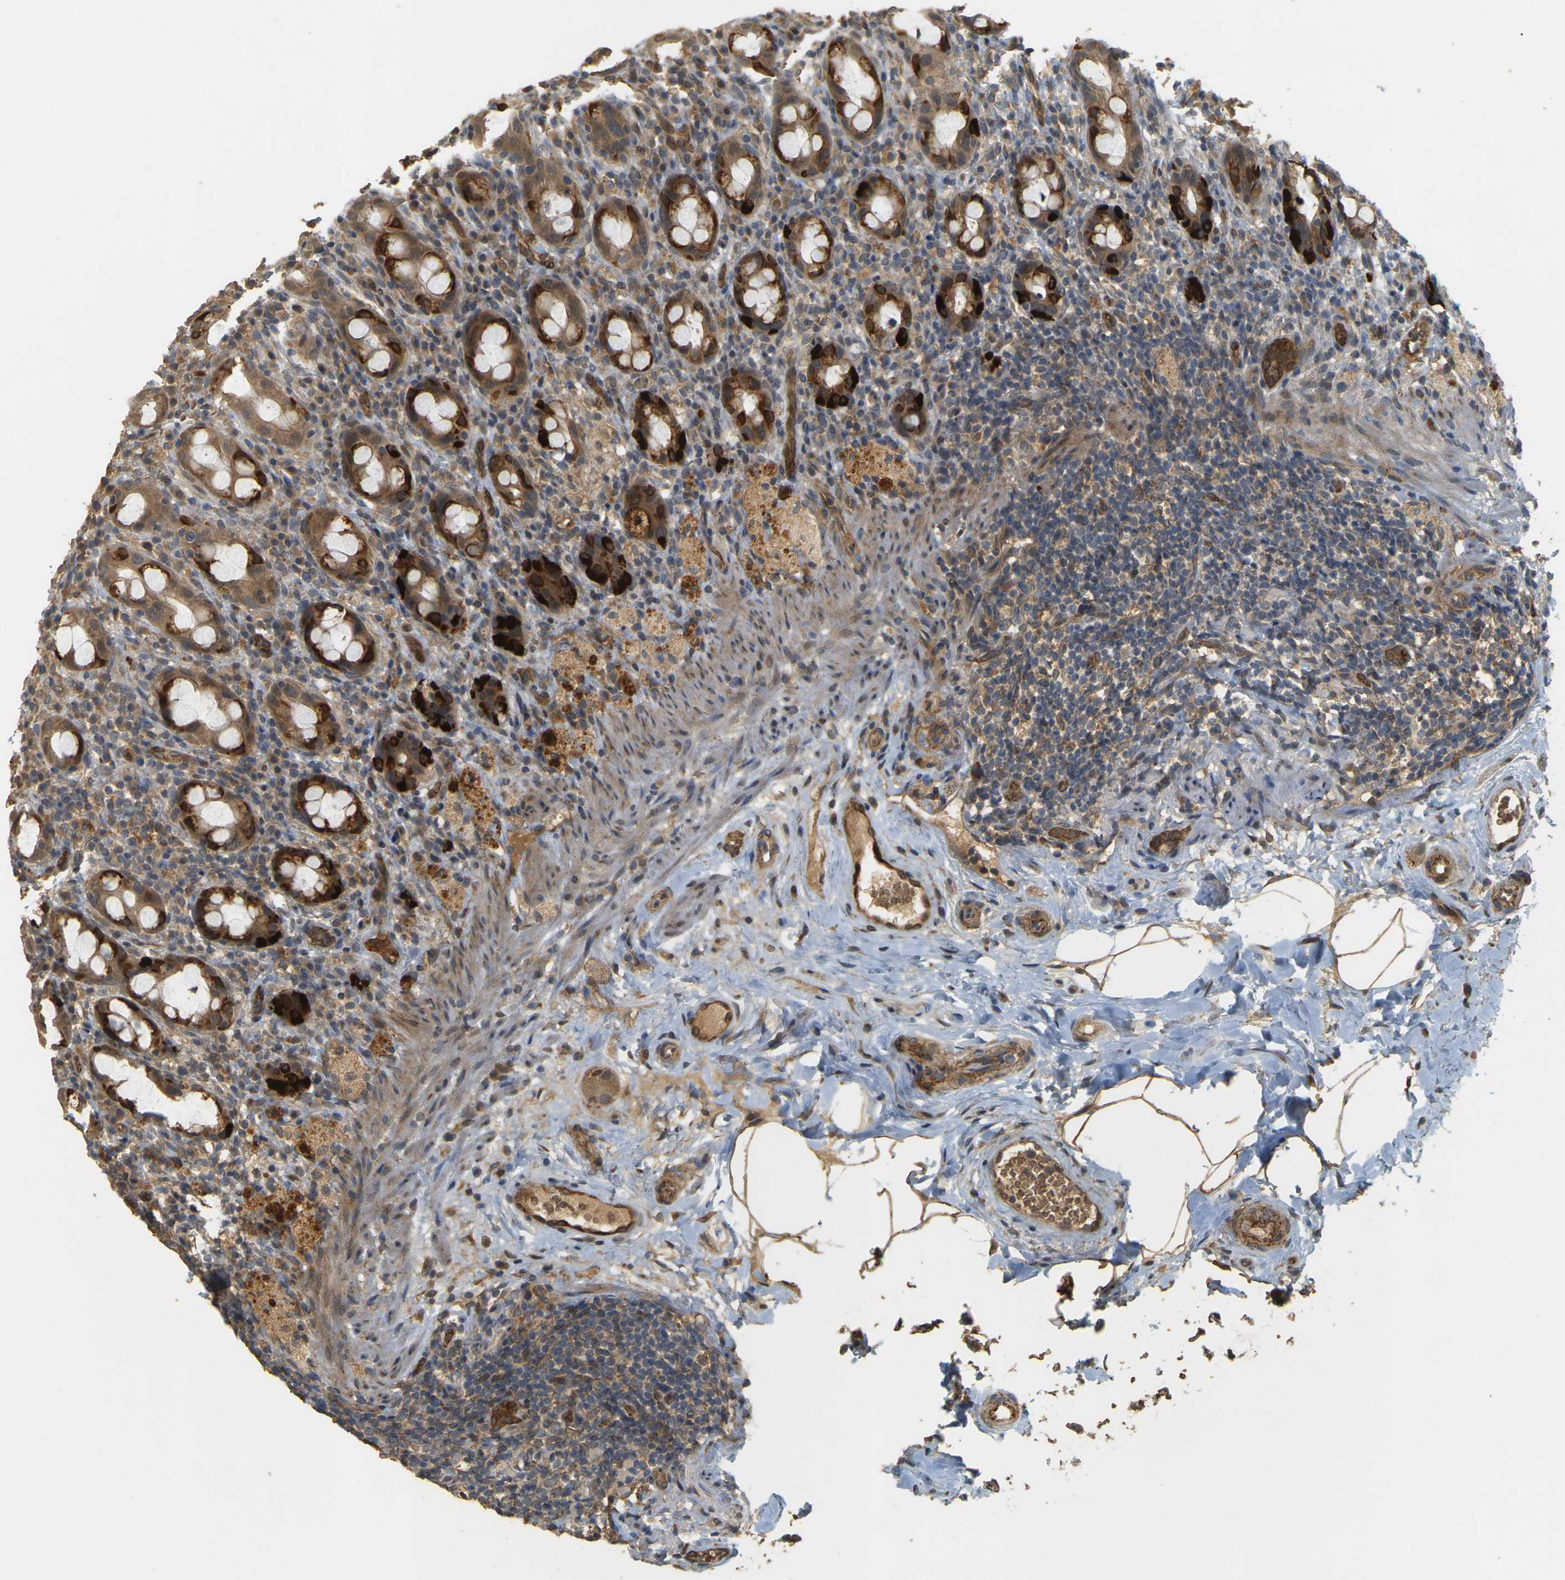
{"staining": {"intensity": "strong", "quantity": ">75%", "location": "cytoplasmic/membranous"}, "tissue": "rectum", "cell_type": "Glandular cells", "image_type": "normal", "snomed": [{"axis": "morphology", "description": "Normal tissue, NOS"}, {"axis": "topography", "description": "Rectum"}], "caption": "Immunohistochemical staining of benign human rectum demonstrates >75% levels of strong cytoplasmic/membranous protein expression in about >75% of glandular cells.", "gene": "MEGF9", "patient": {"sex": "male", "age": 44}}